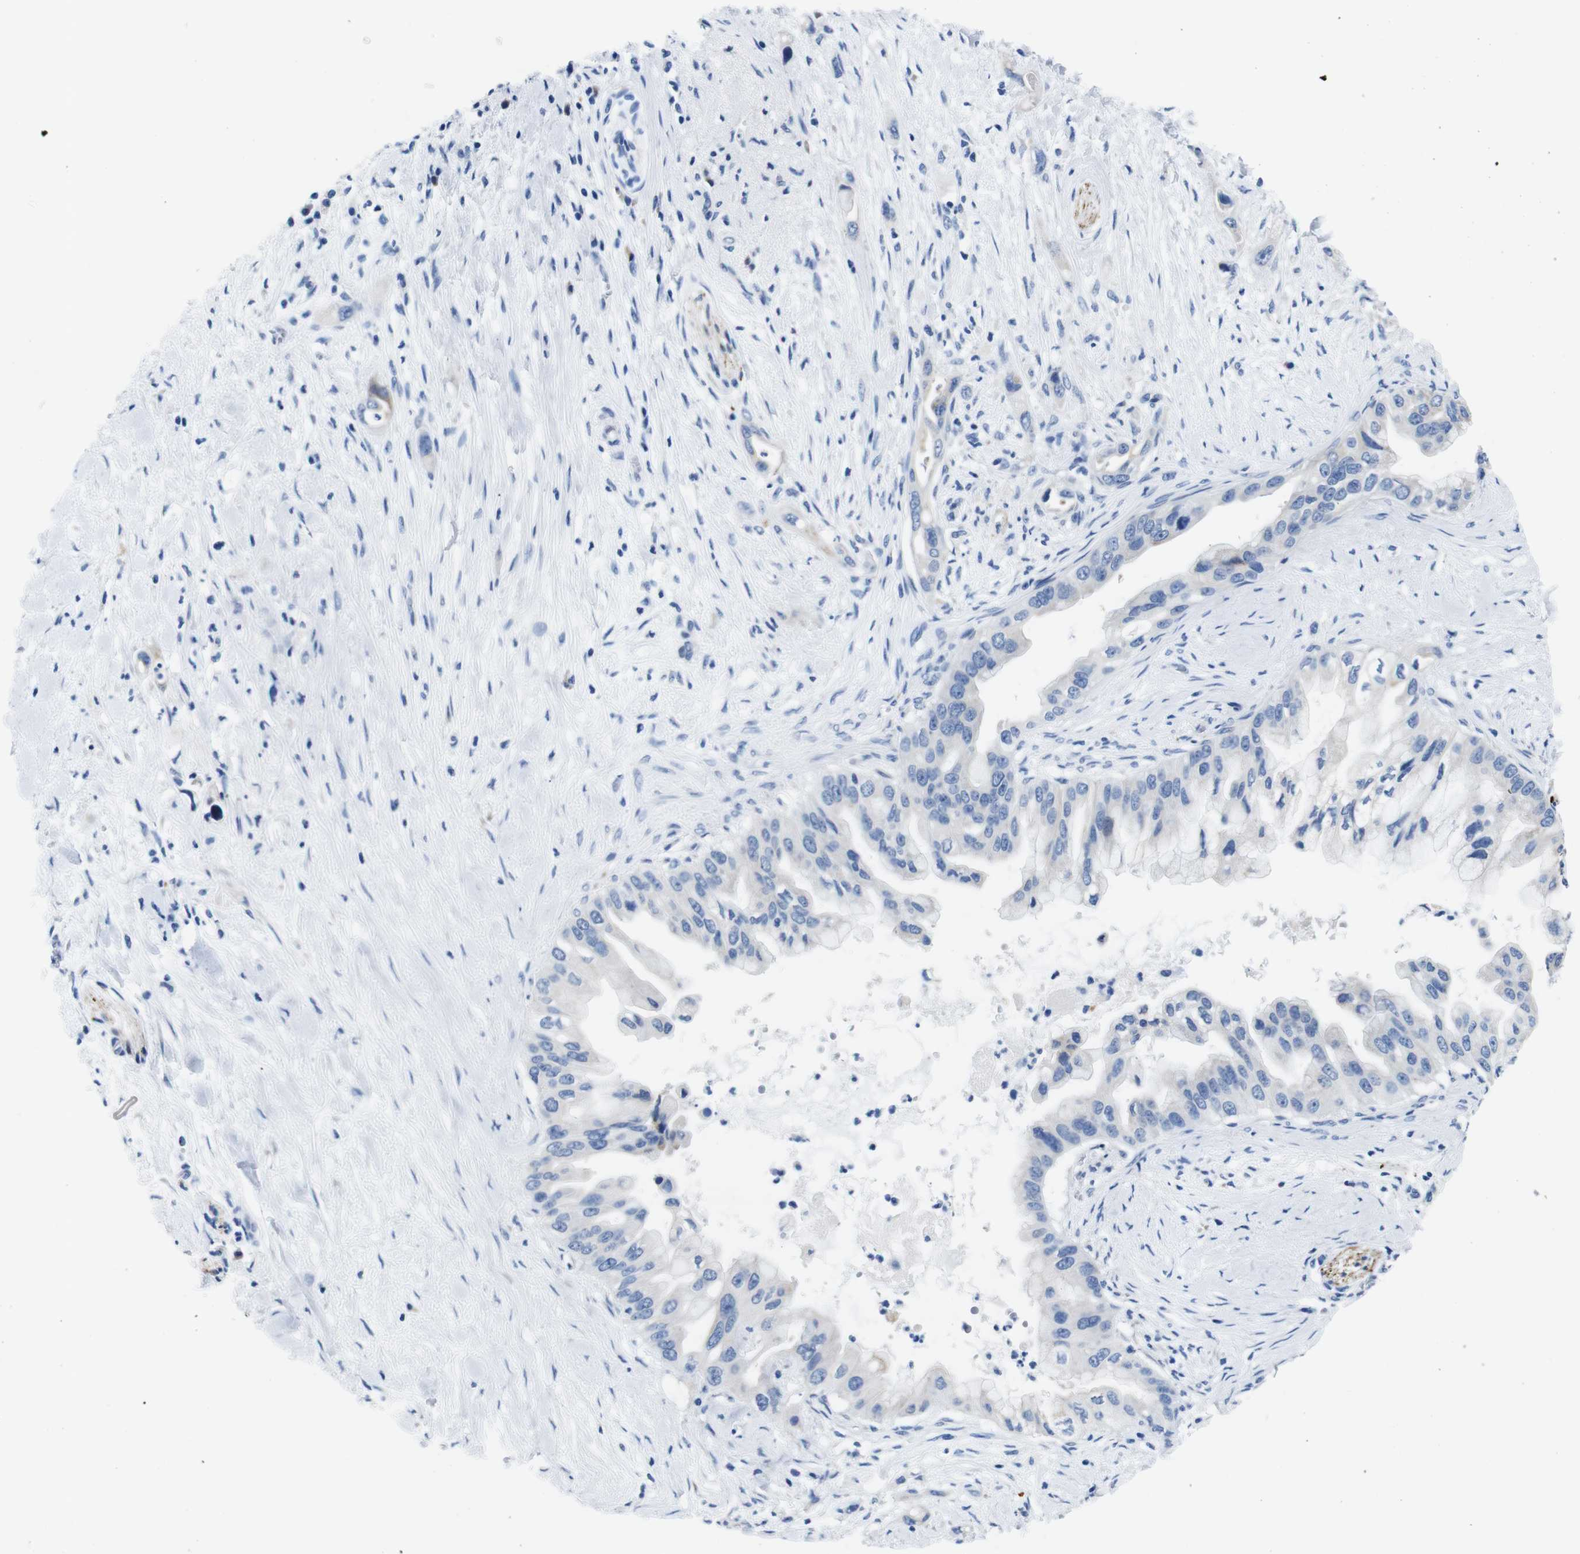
{"staining": {"intensity": "negative", "quantity": "none", "location": "none"}, "tissue": "pancreatic cancer", "cell_type": "Tumor cells", "image_type": "cancer", "snomed": [{"axis": "morphology", "description": "Adenocarcinoma, NOS"}, {"axis": "topography", "description": "Pancreas"}], "caption": "High magnification brightfield microscopy of pancreatic cancer stained with DAB (brown) and counterstained with hematoxylin (blue): tumor cells show no significant expression.", "gene": "SNX19", "patient": {"sex": "male", "age": 55}}